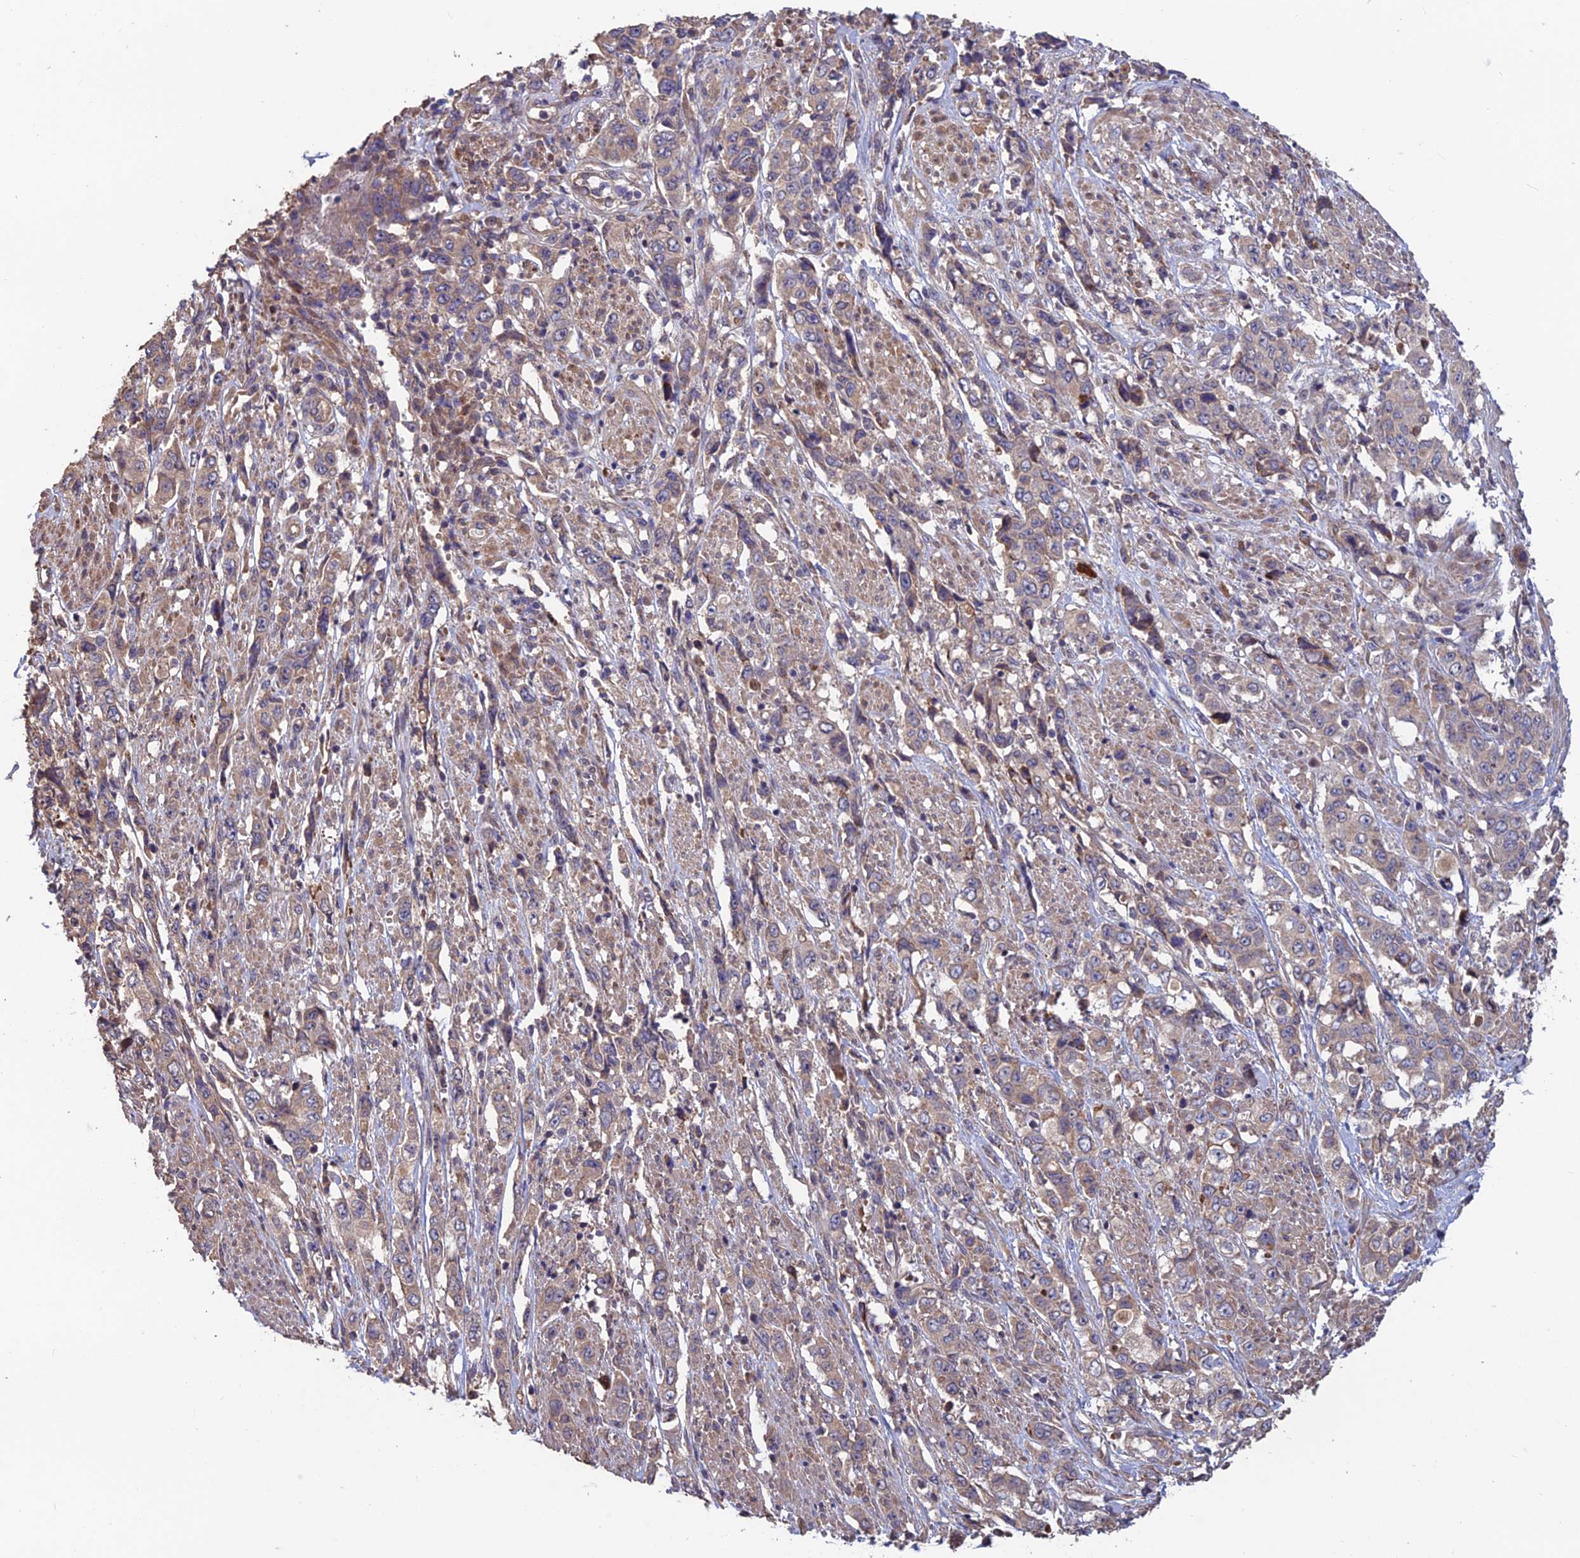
{"staining": {"intensity": "weak", "quantity": "25%-75%", "location": "cytoplasmic/membranous"}, "tissue": "stomach cancer", "cell_type": "Tumor cells", "image_type": "cancer", "snomed": [{"axis": "morphology", "description": "Adenocarcinoma, NOS"}, {"axis": "topography", "description": "Stomach, upper"}], "caption": "IHC (DAB (3,3'-diaminobenzidine)) staining of human stomach adenocarcinoma reveals weak cytoplasmic/membranous protein positivity in about 25%-75% of tumor cells. The staining was performed using DAB (3,3'-diaminobenzidine), with brown indicating positive protein expression. Nuclei are stained blue with hematoxylin.", "gene": "SHISA5", "patient": {"sex": "male", "age": 62}}